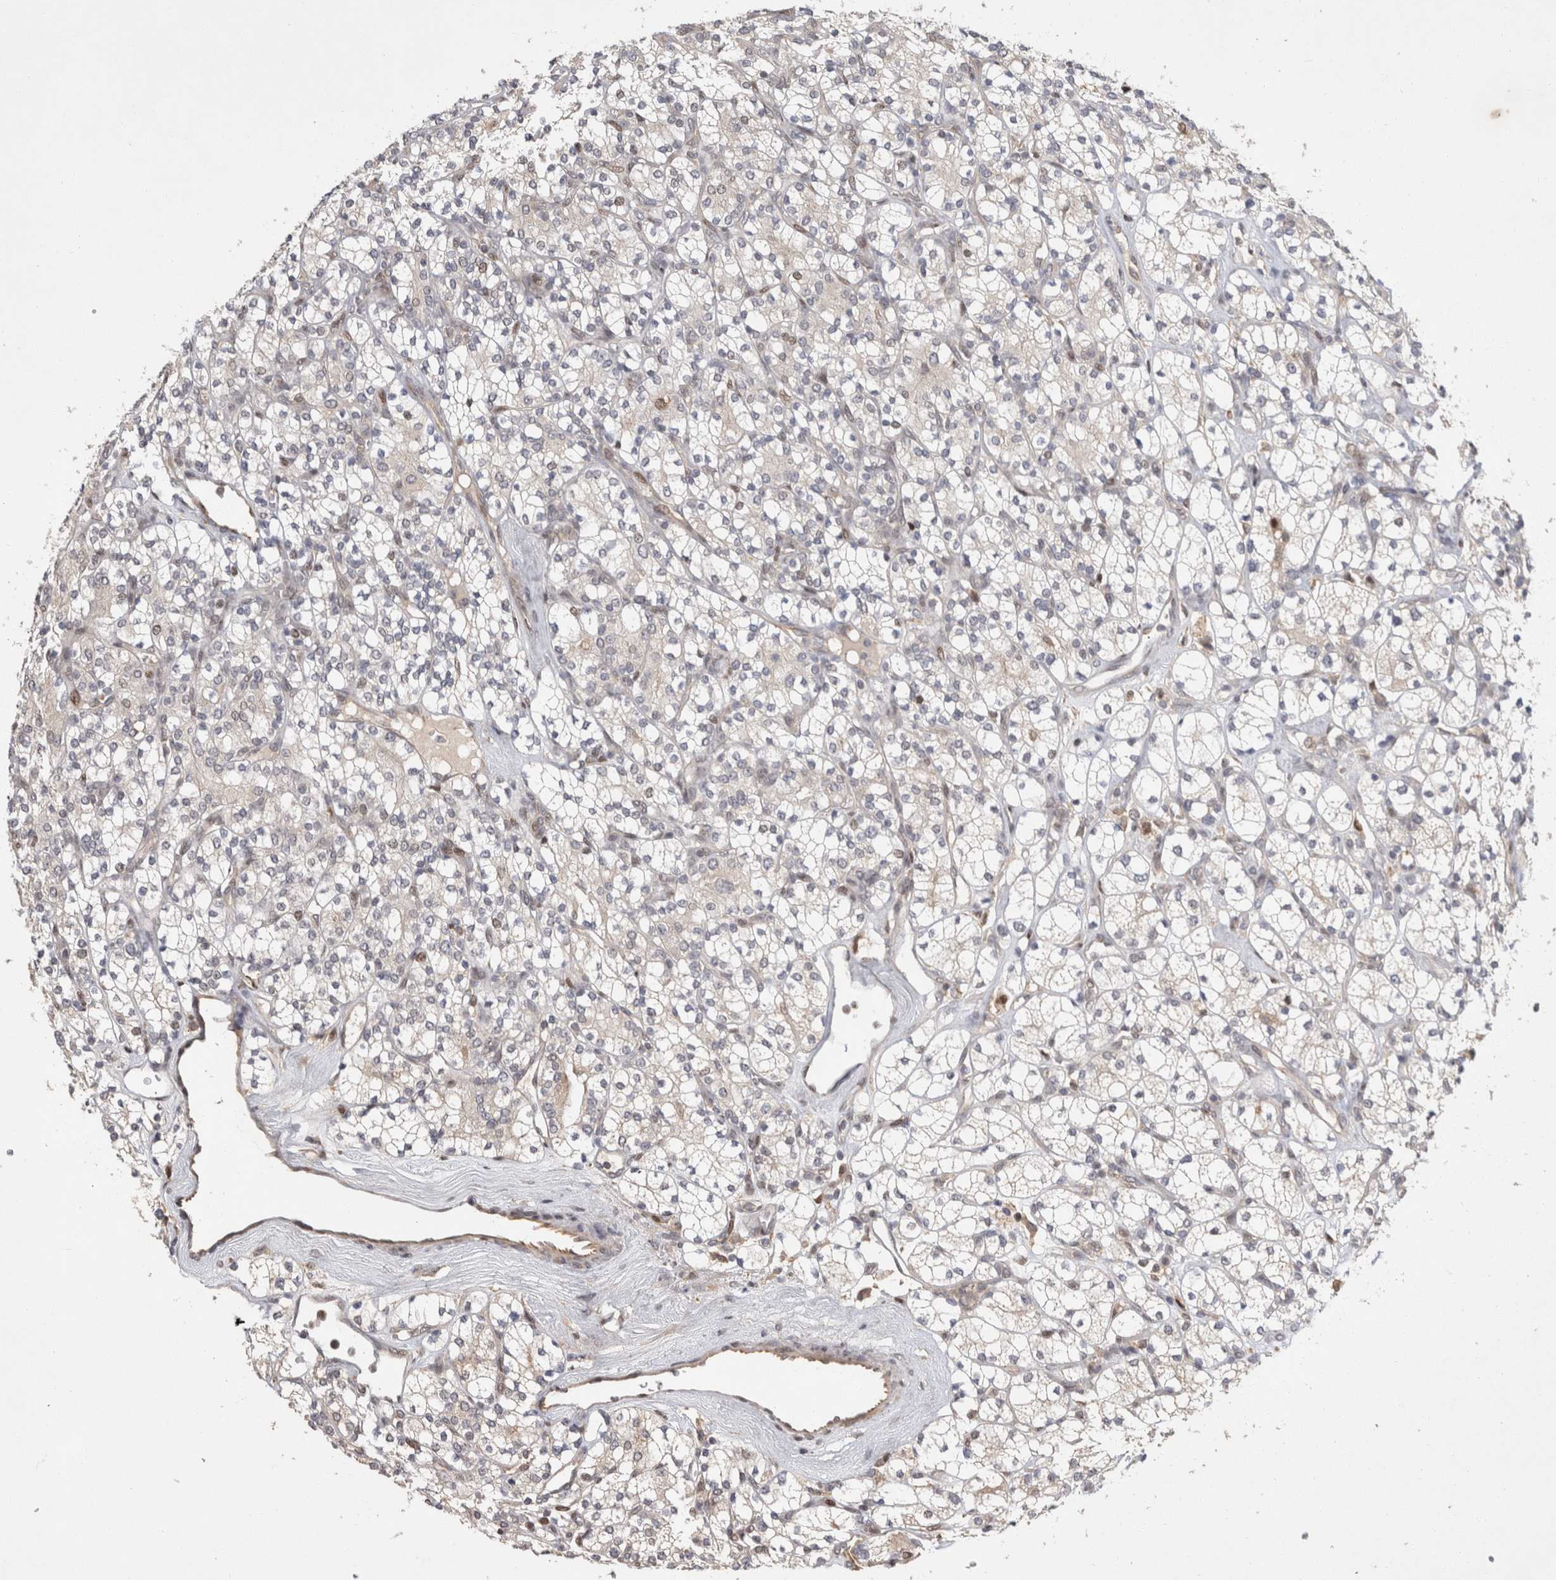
{"staining": {"intensity": "negative", "quantity": "none", "location": "none"}, "tissue": "renal cancer", "cell_type": "Tumor cells", "image_type": "cancer", "snomed": [{"axis": "morphology", "description": "Adenocarcinoma, NOS"}, {"axis": "topography", "description": "Kidney"}], "caption": "An image of renal cancer stained for a protein shows no brown staining in tumor cells.", "gene": "C8orf58", "patient": {"sex": "male", "age": 77}}